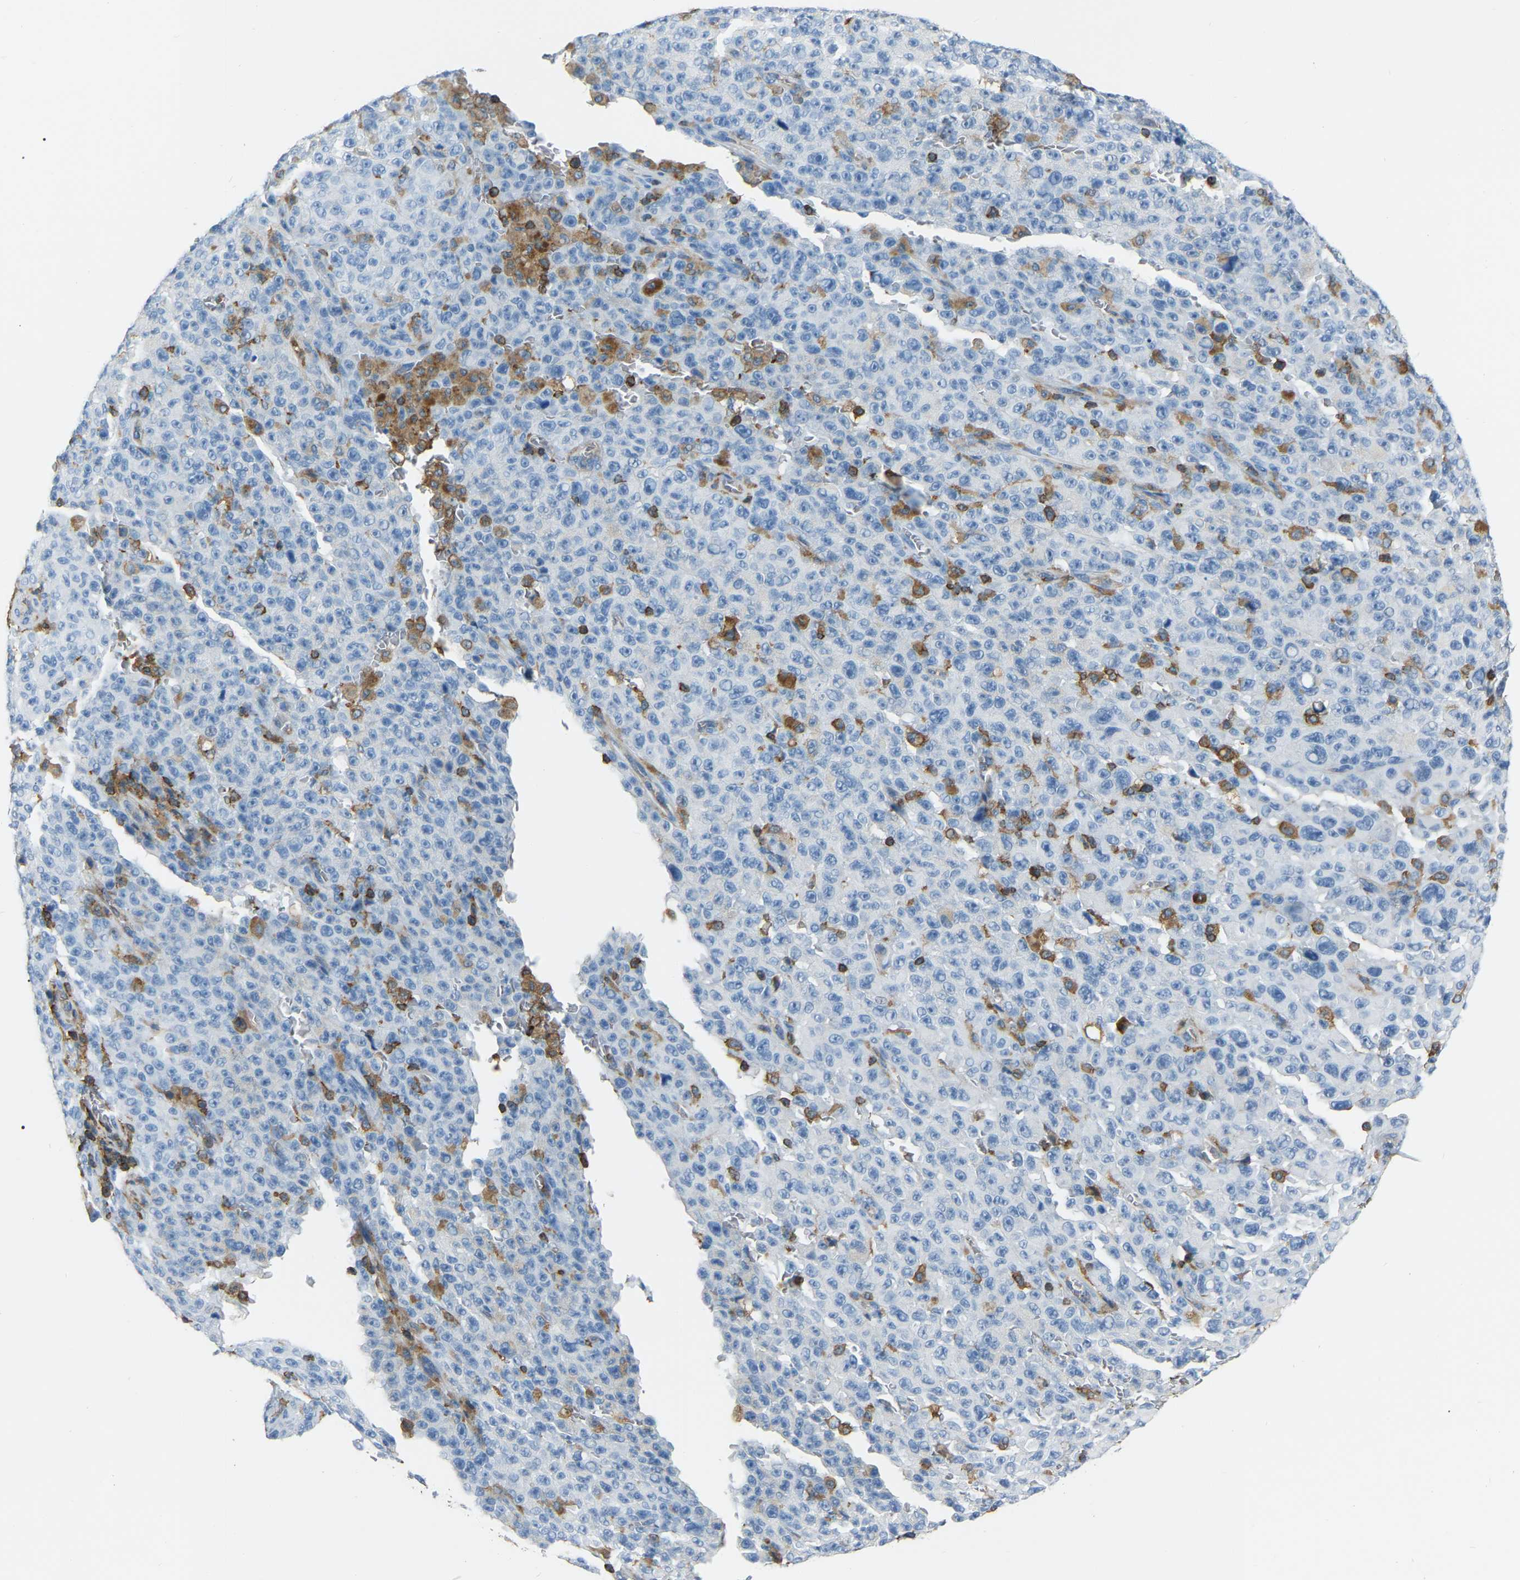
{"staining": {"intensity": "negative", "quantity": "none", "location": "none"}, "tissue": "melanoma", "cell_type": "Tumor cells", "image_type": "cancer", "snomed": [{"axis": "morphology", "description": "Malignant melanoma, NOS"}, {"axis": "topography", "description": "Skin"}], "caption": "Tumor cells show no significant protein staining in melanoma.", "gene": "ARHGAP45", "patient": {"sex": "female", "age": 82}}